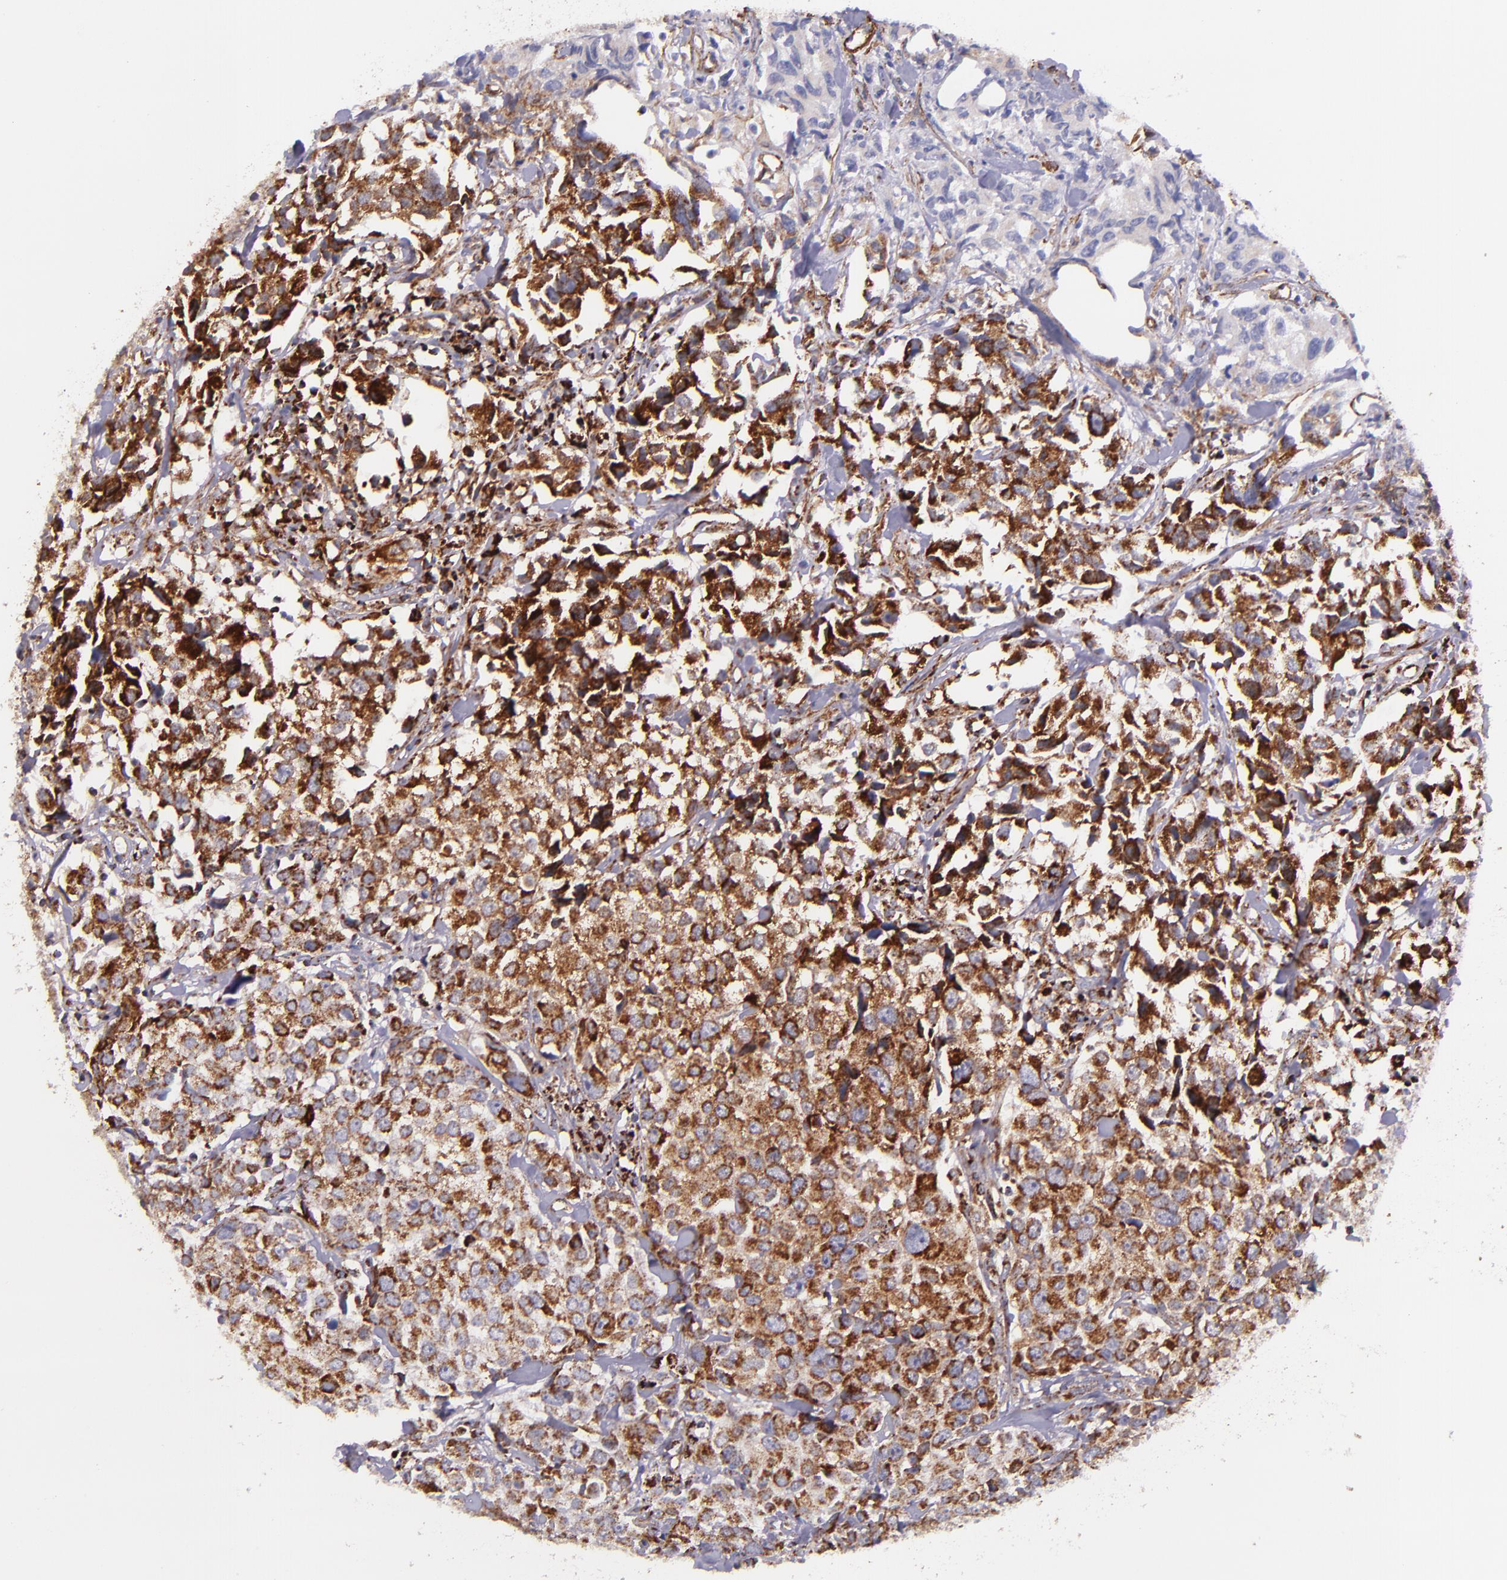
{"staining": {"intensity": "strong", "quantity": ">75%", "location": "cytoplasmic/membranous"}, "tissue": "urothelial cancer", "cell_type": "Tumor cells", "image_type": "cancer", "snomed": [{"axis": "morphology", "description": "Urothelial carcinoma, High grade"}, {"axis": "topography", "description": "Urinary bladder"}], "caption": "Protein staining reveals strong cytoplasmic/membranous staining in about >75% of tumor cells in high-grade urothelial carcinoma. (DAB = brown stain, brightfield microscopy at high magnification).", "gene": "IDH3G", "patient": {"sex": "female", "age": 75}}